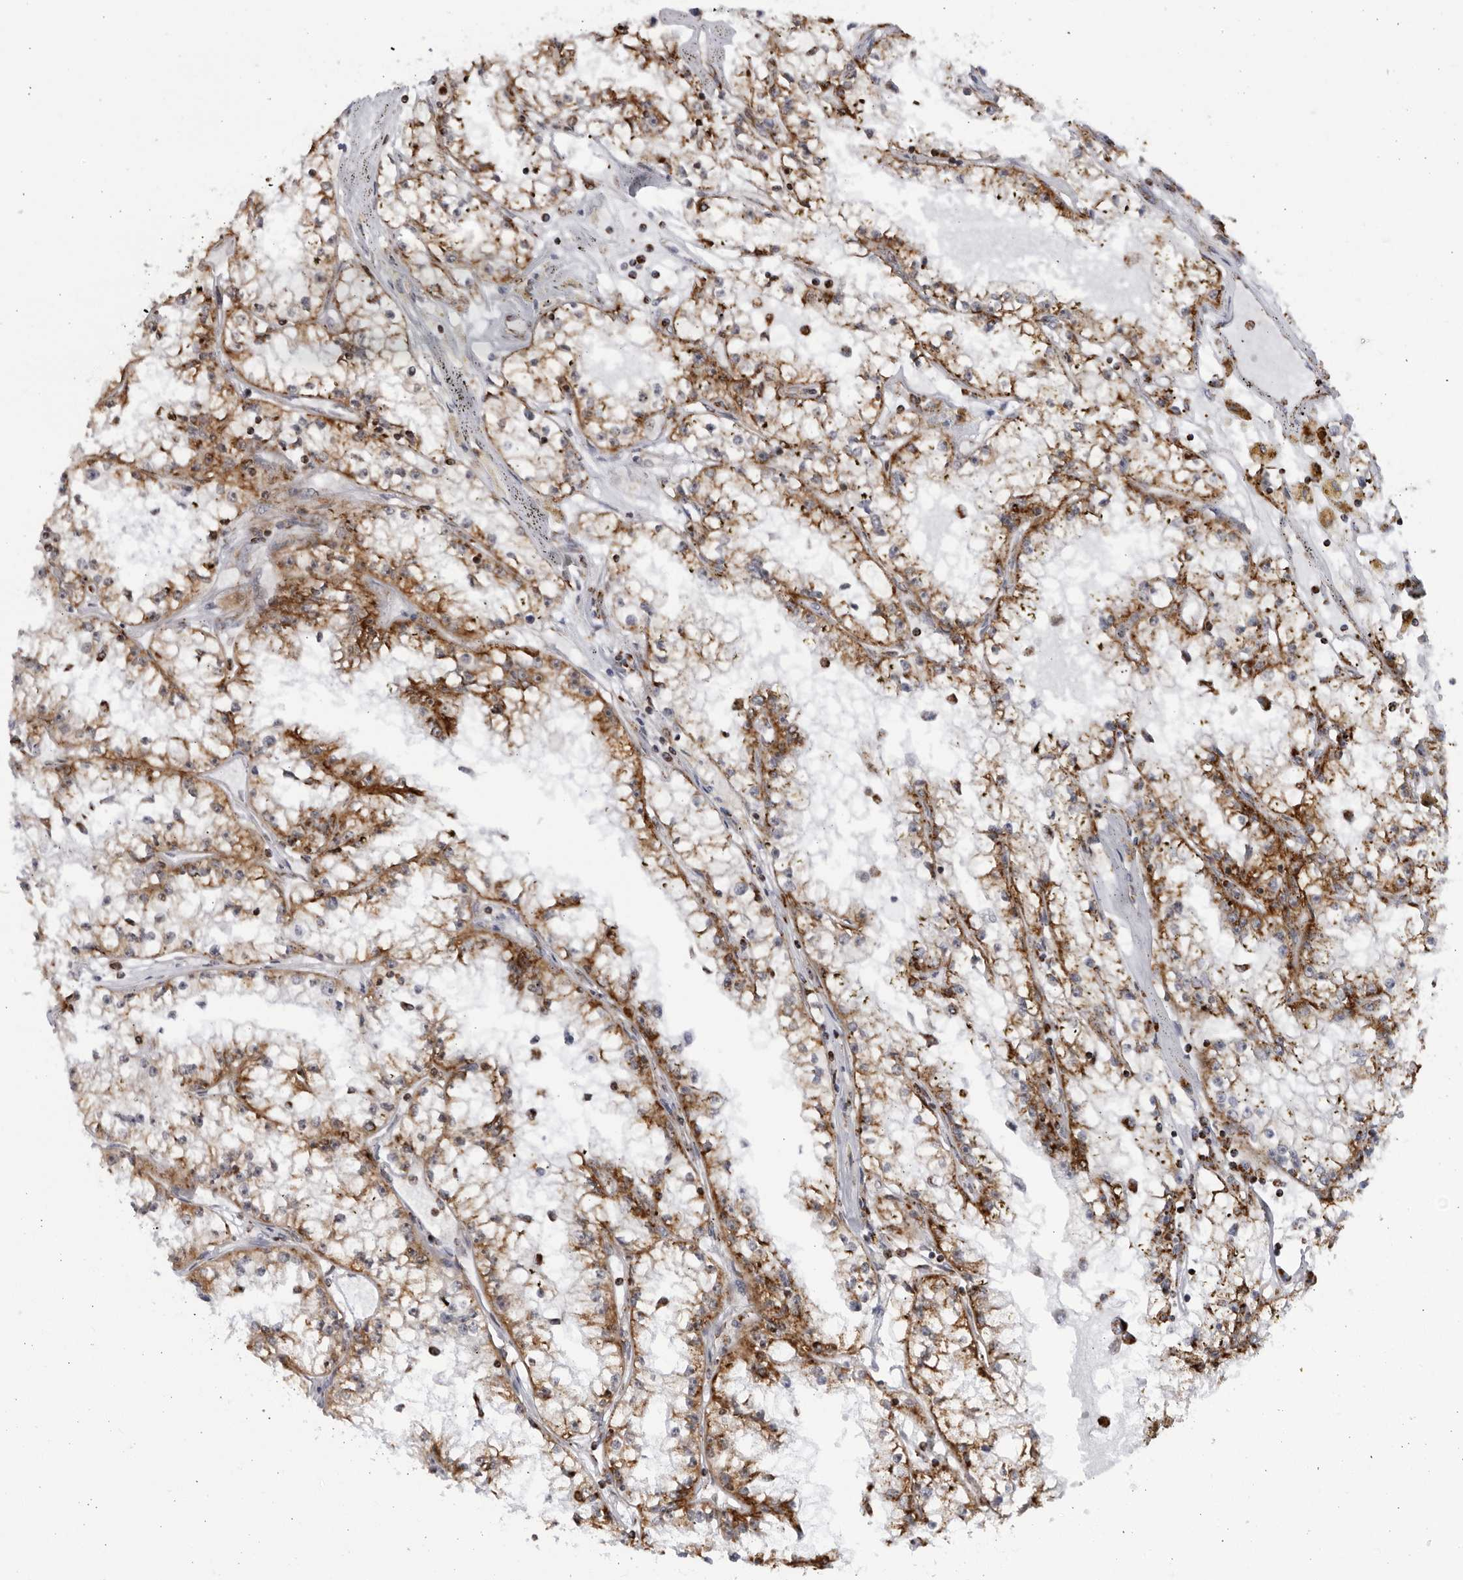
{"staining": {"intensity": "moderate", "quantity": ">75%", "location": "cytoplasmic/membranous"}, "tissue": "renal cancer", "cell_type": "Tumor cells", "image_type": "cancer", "snomed": [{"axis": "morphology", "description": "Adenocarcinoma, NOS"}, {"axis": "topography", "description": "Kidney"}], "caption": "The photomicrograph shows staining of renal cancer, revealing moderate cytoplasmic/membranous protein positivity (brown color) within tumor cells. The staining was performed using DAB (3,3'-diaminobenzidine) to visualize the protein expression in brown, while the nuclei were stained in blue with hematoxylin (Magnification: 20x).", "gene": "RBM34", "patient": {"sex": "male", "age": 56}}